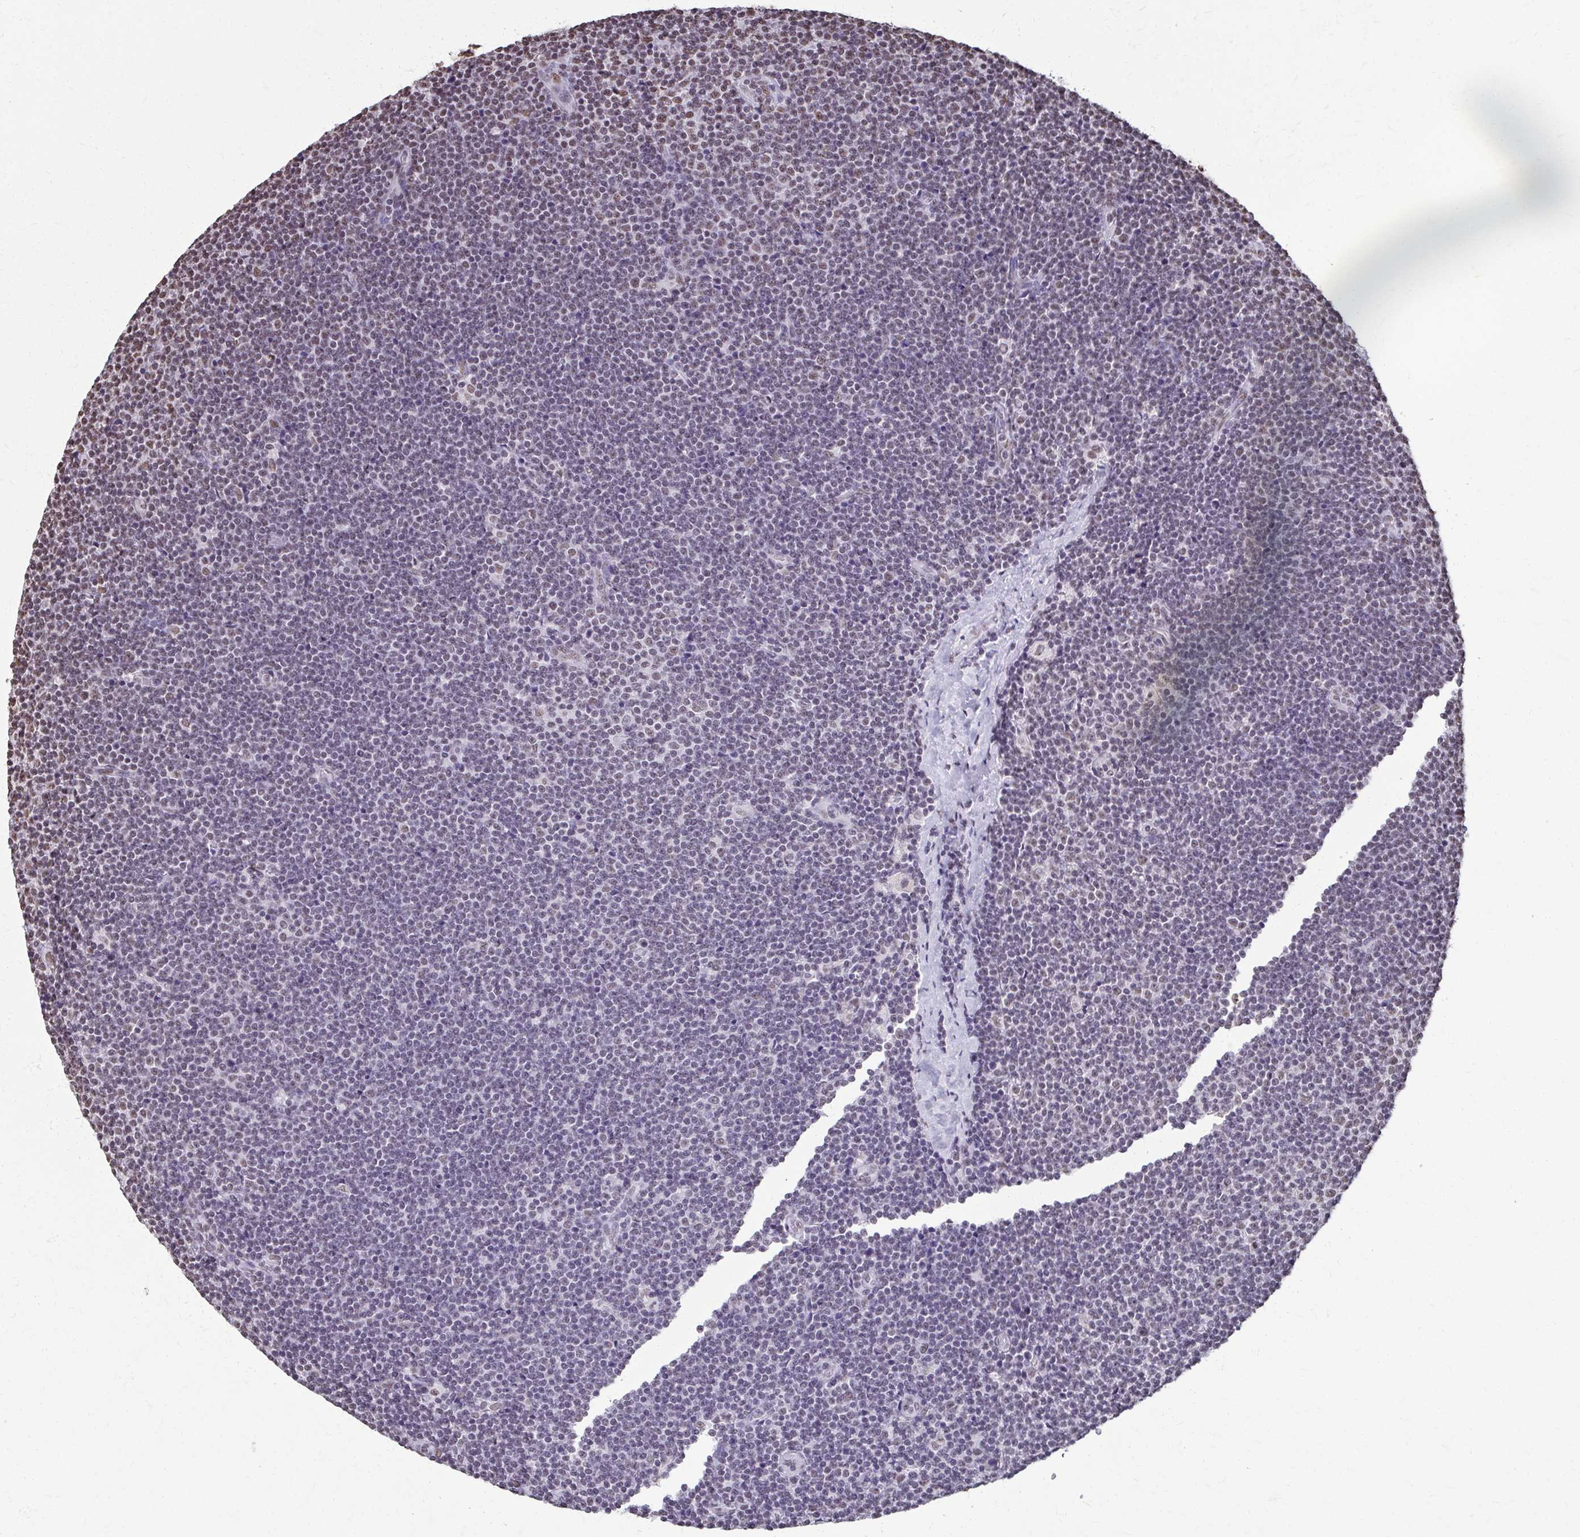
{"staining": {"intensity": "weak", "quantity": "<25%", "location": "nuclear"}, "tissue": "lymphoma", "cell_type": "Tumor cells", "image_type": "cancer", "snomed": [{"axis": "morphology", "description": "Malignant lymphoma, non-Hodgkin's type, Low grade"}, {"axis": "topography", "description": "Lymph node"}], "caption": "High power microscopy image of an IHC micrograph of malignant lymphoma, non-Hodgkin's type (low-grade), revealing no significant positivity in tumor cells.", "gene": "SNRPA", "patient": {"sex": "male", "age": 48}}